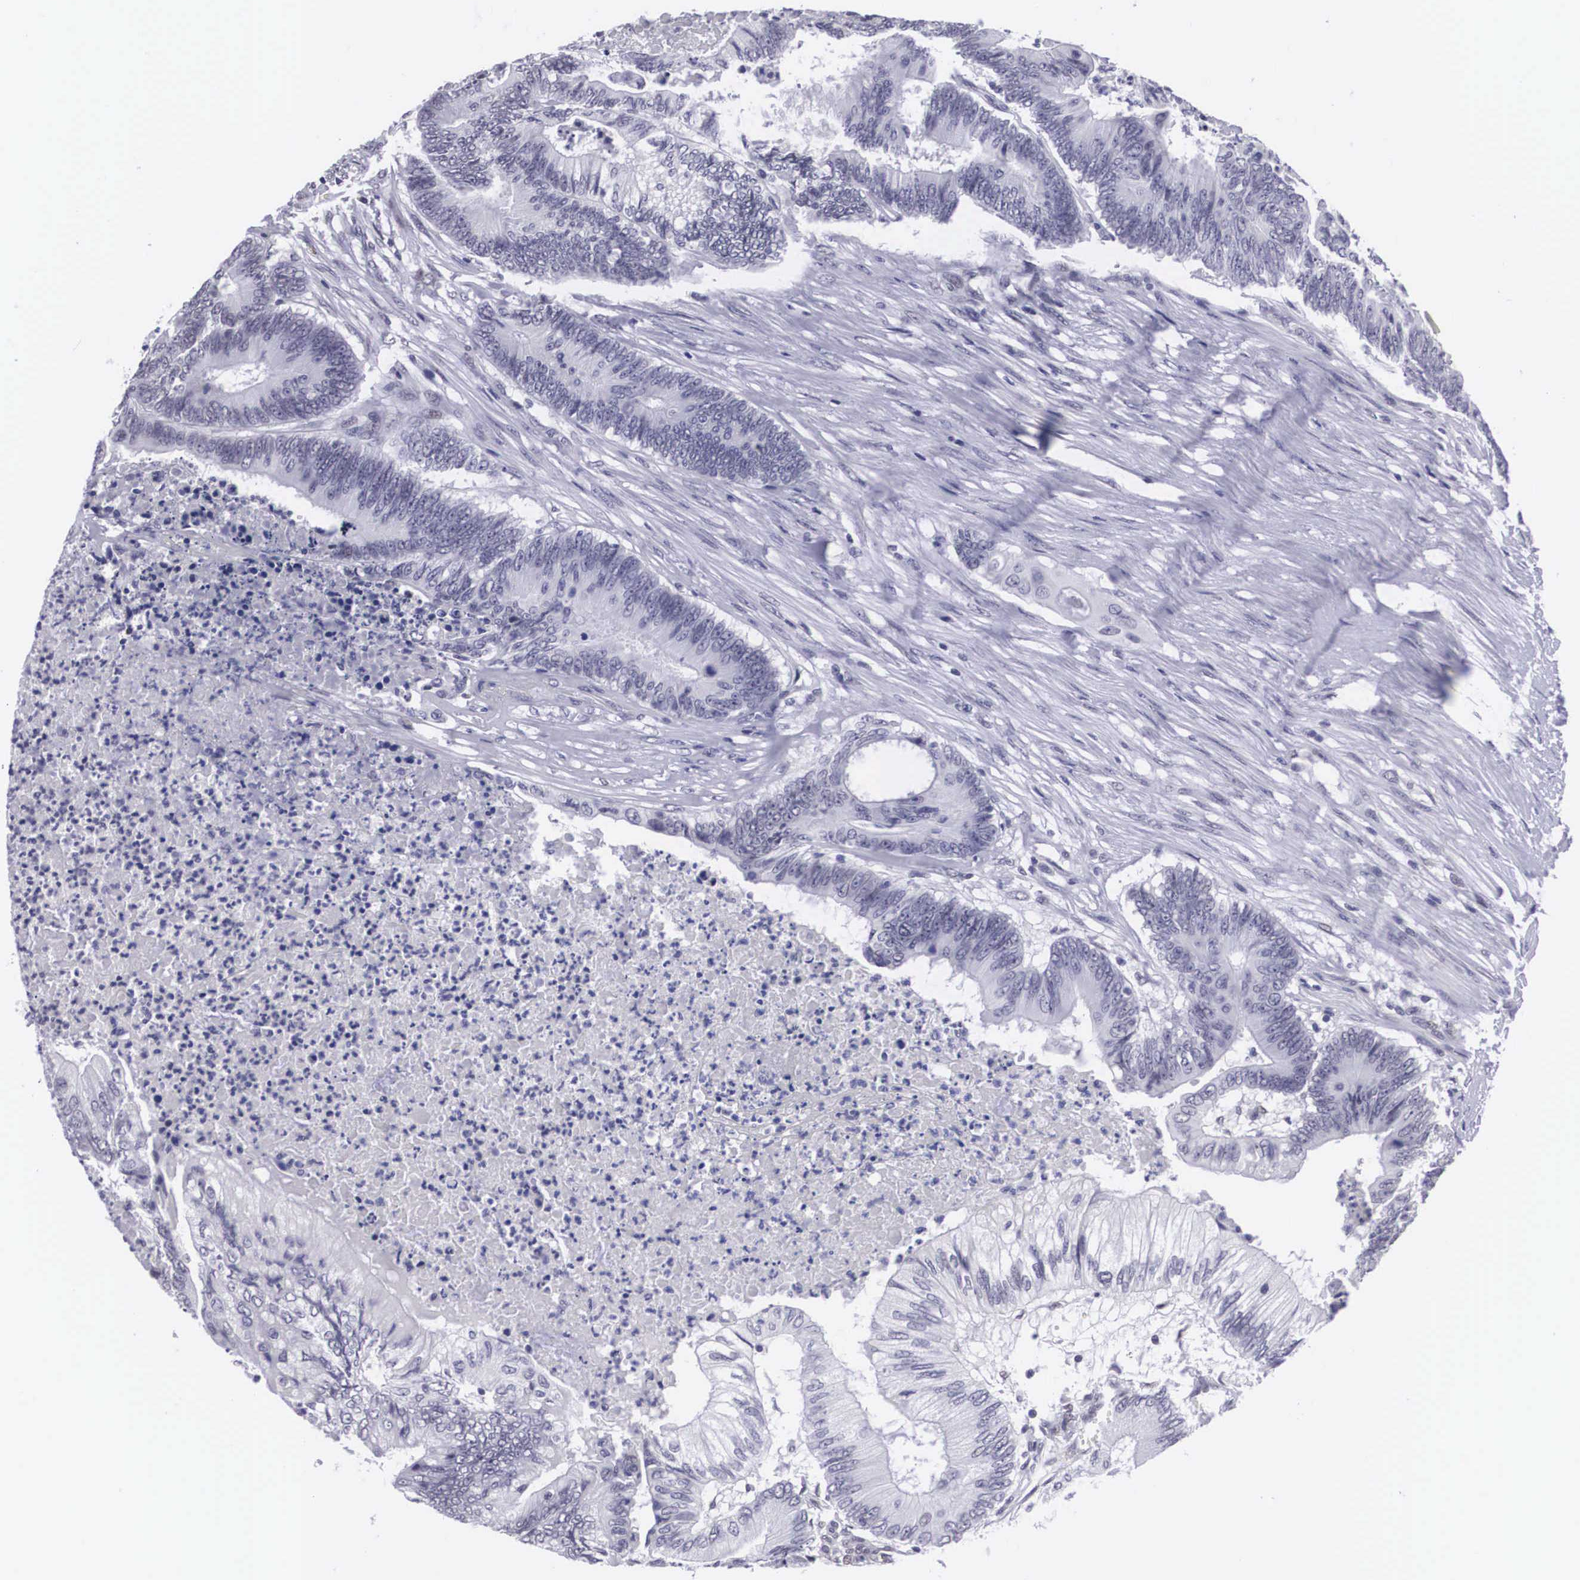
{"staining": {"intensity": "negative", "quantity": "none", "location": "none"}, "tissue": "colorectal cancer", "cell_type": "Tumor cells", "image_type": "cancer", "snomed": [{"axis": "morphology", "description": "Adenocarcinoma, NOS"}, {"axis": "topography", "description": "Colon"}], "caption": "Colorectal cancer was stained to show a protein in brown. There is no significant positivity in tumor cells. (DAB (3,3'-diaminobenzidine) immunohistochemistry with hematoxylin counter stain).", "gene": "C22orf31", "patient": {"sex": "male", "age": 65}}